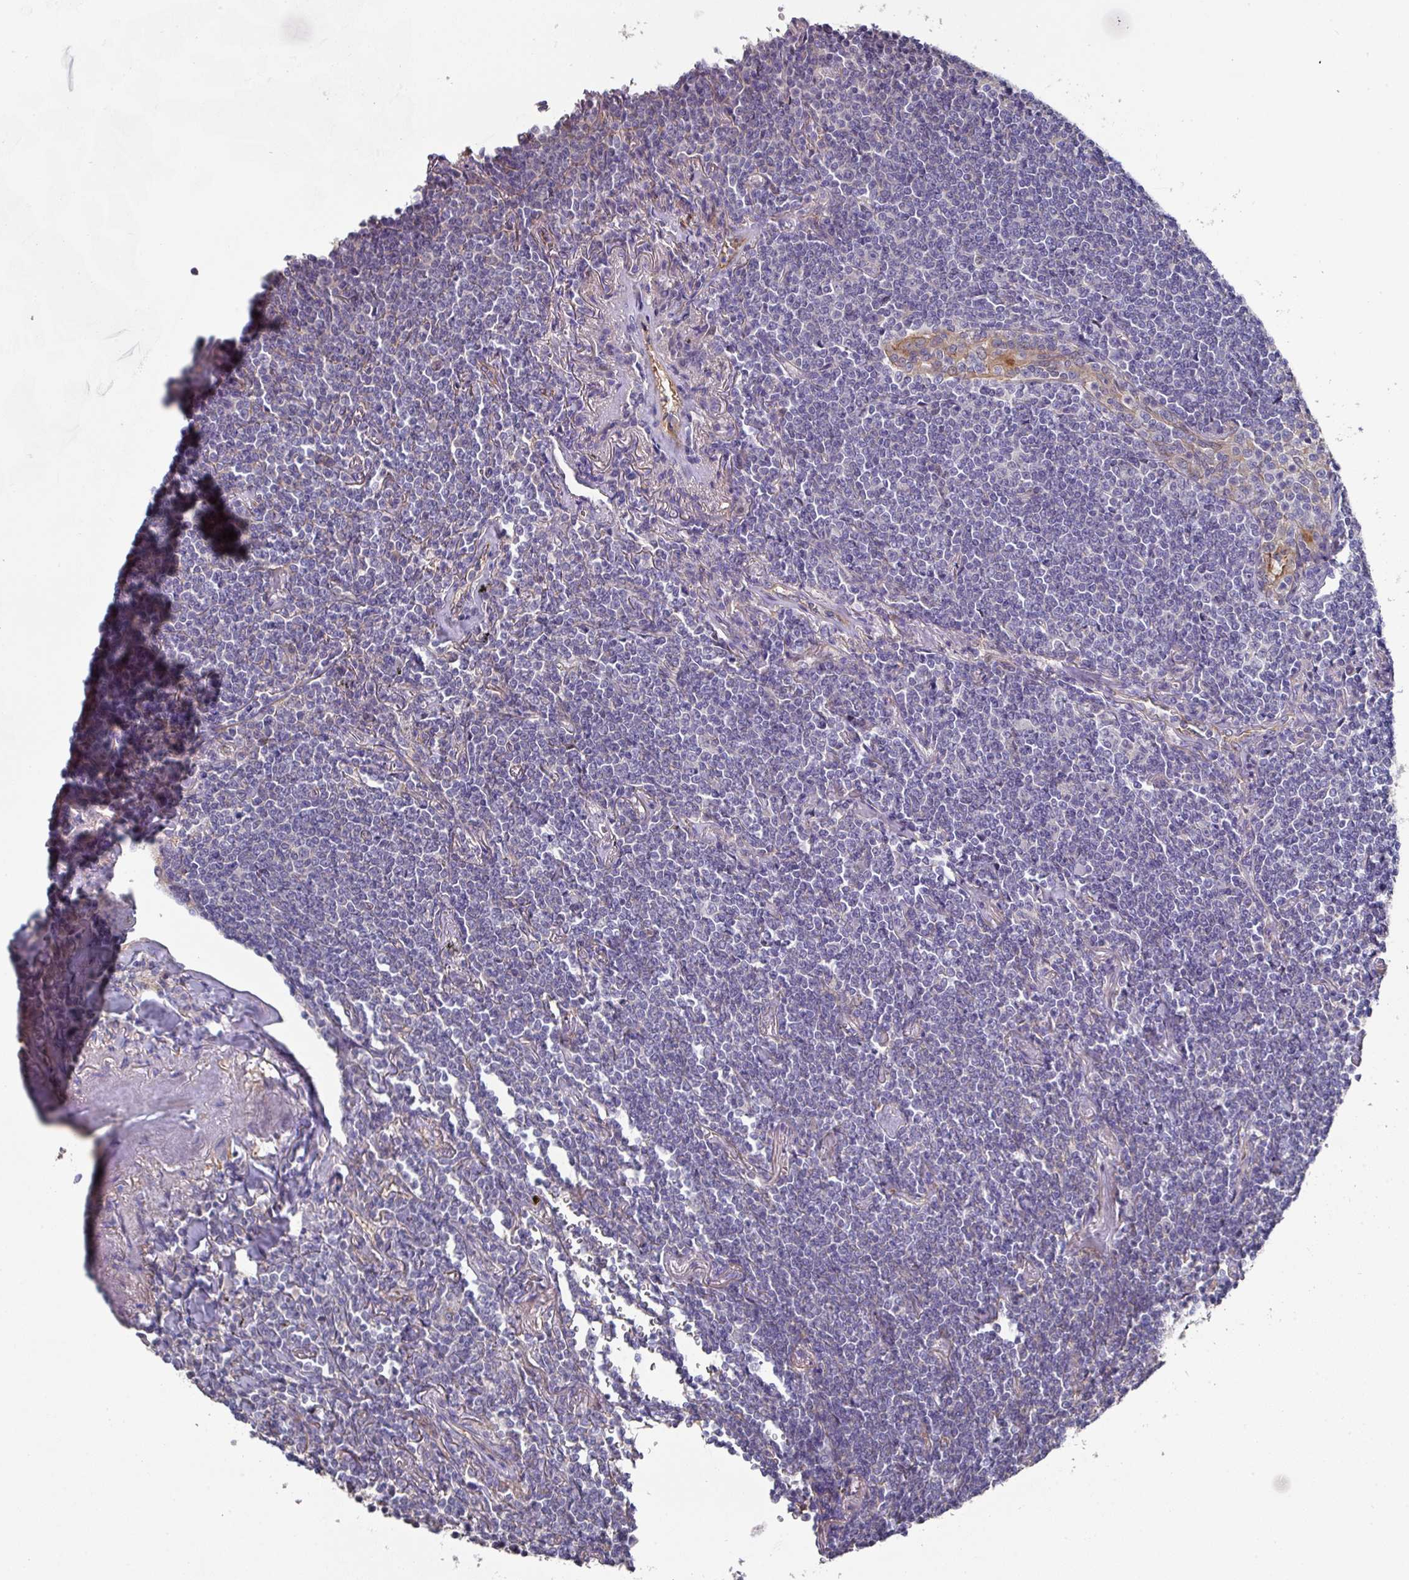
{"staining": {"intensity": "negative", "quantity": "none", "location": "none"}, "tissue": "lymphoma", "cell_type": "Tumor cells", "image_type": "cancer", "snomed": [{"axis": "morphology", "description": "Malignant lymphoma, non-Hodgkin's type, Low grade"}, {"axis": "topography", "description": "Lung"}], "caption": "Immunohistochemistry (IHC) photomicrograph of neoplastic tissue: human lymphoma stained with DAB (3,3'-diaminobenzidine) demonstrates no significant protein positivity in tumor cells.", "gene": "PRR5", "patient": {"sex": "female", "age": 71}}